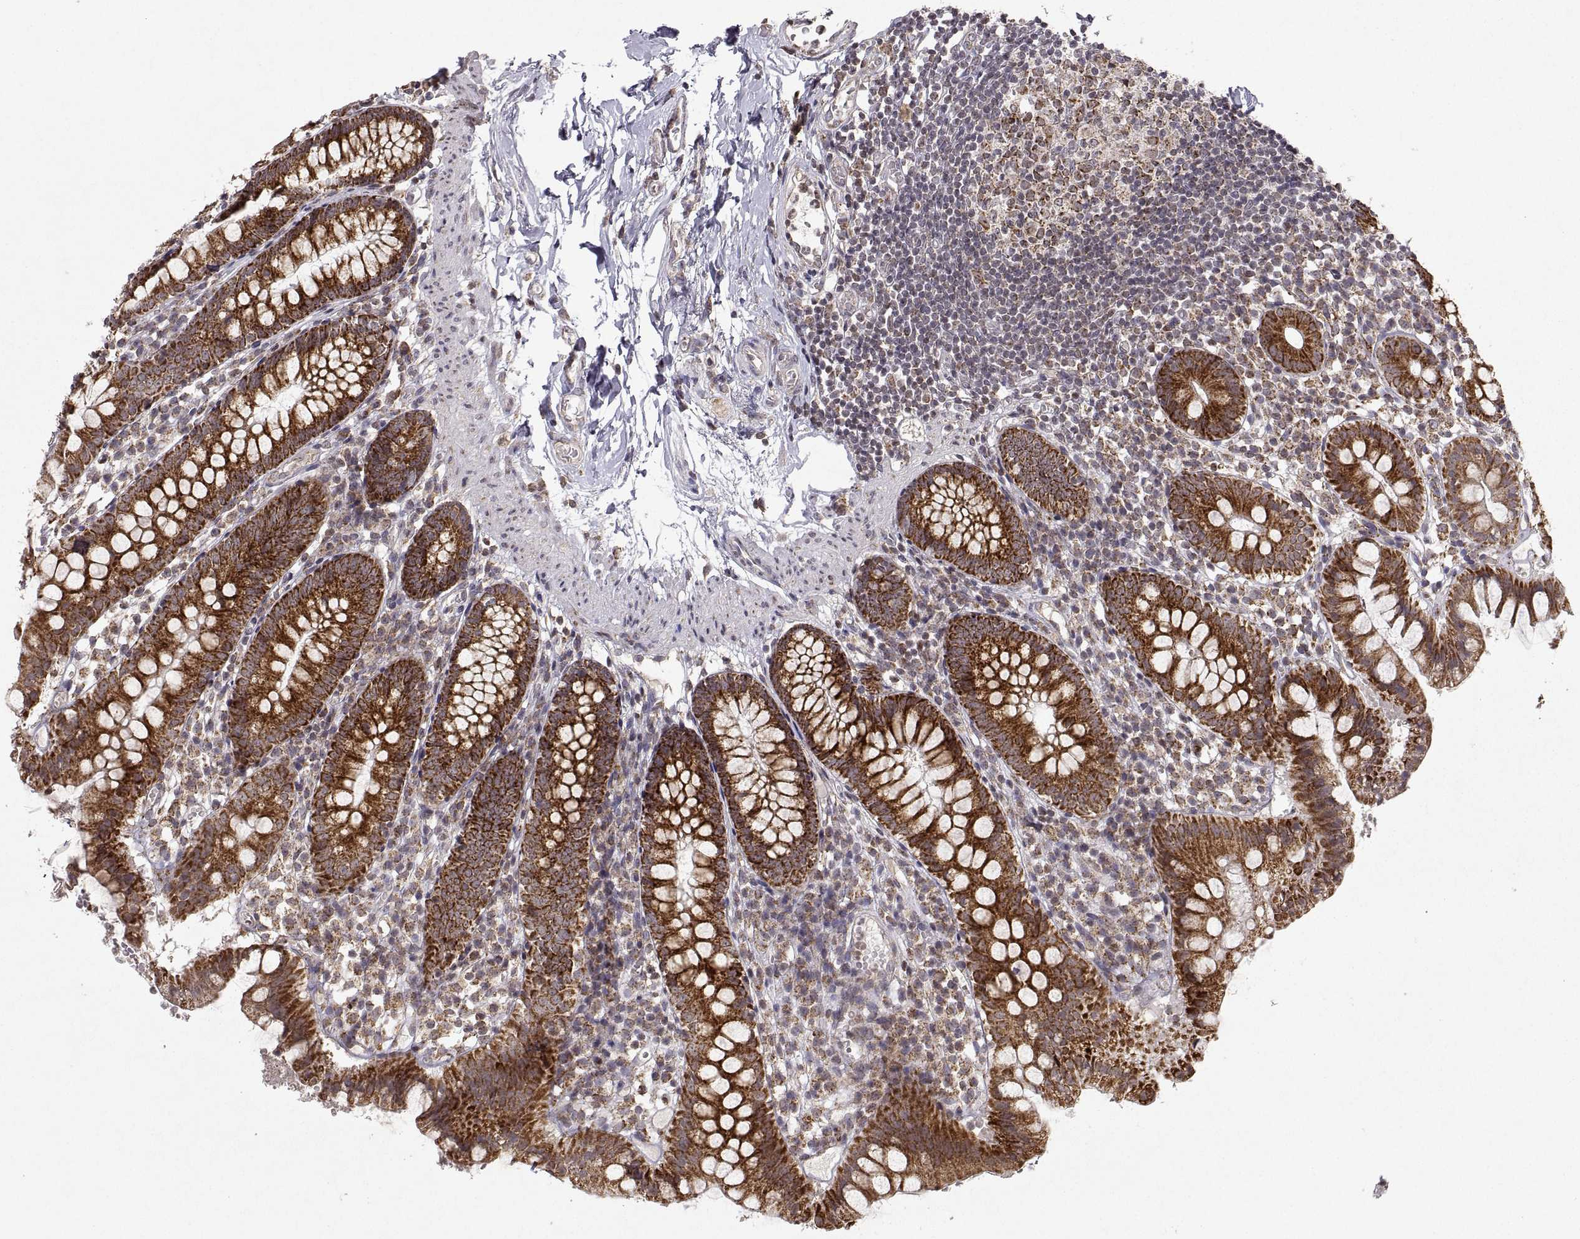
{"staining": {"intensity": "strong", "quantity": ">75%", "location": "cytoplasmic/membranous"}, "tissue": "small intestine", "cell_type": "Glandular cells", "image_type": "normal", "snomed": [{"axis": "morphology", "description": "Normal tissue, NOS"}, {"axis": "topography", "description": "Small intestine"}], "caption": "This is a micrograph of immunohistochemistry staining of benign small intestine, which shows strong staining in the cytoplasmic/membranous of glandular cells.", "gene": "MANBAL", "patient": {"sex": "female", "age": 90}}